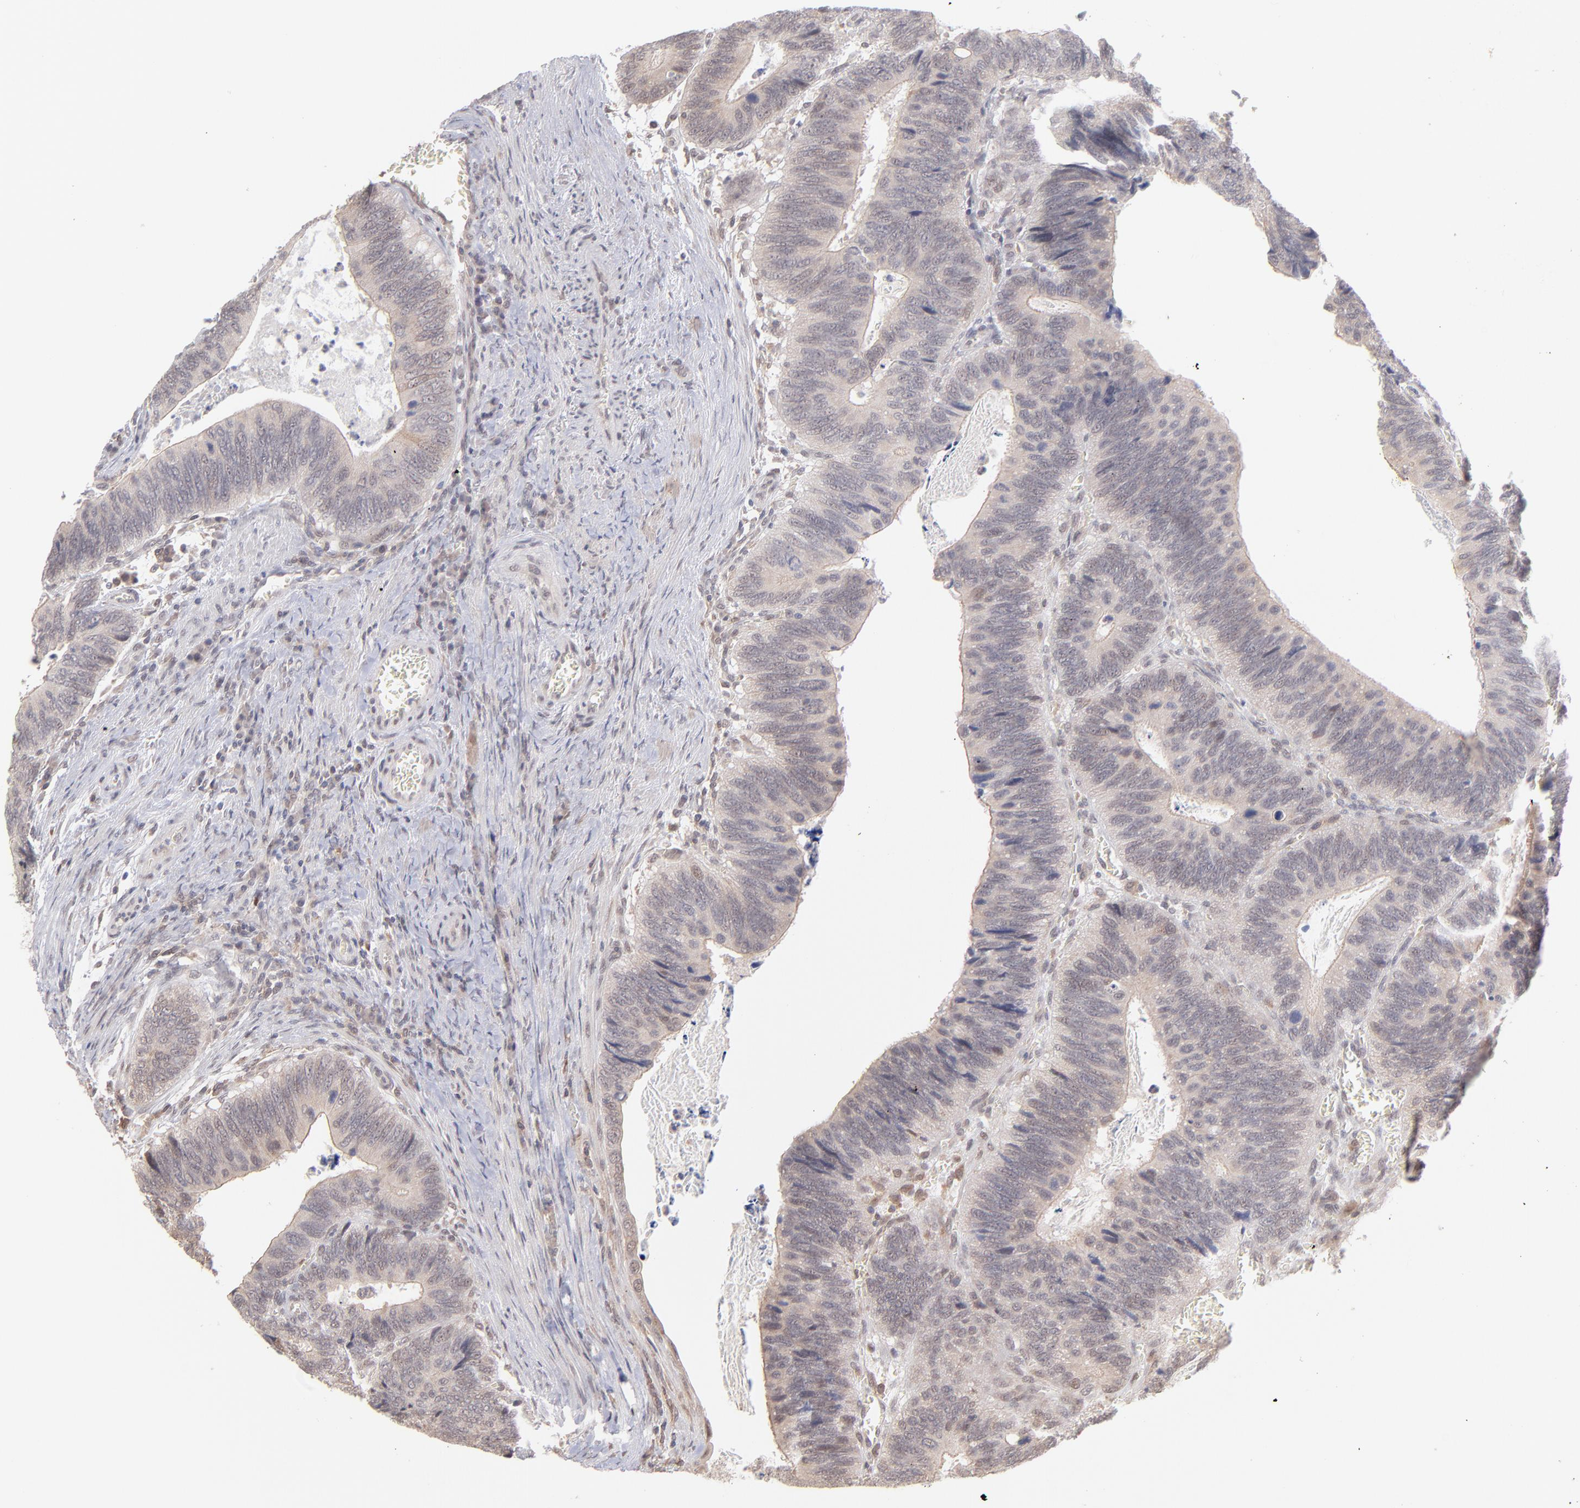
{"staining": {"intensity": "negative", "quantity": "none", "location": "none"}, "tissue": "colorectal cancer", "cell_type": "Tumor cells", "image_type": "cancer", "snomed": [{"axis": "morphology", "description": "Adenocarcinoma, NOS"}, {"axis": "topography", "description": "Colon"}], "caption": "Immunohistochemical staining of colorectal cancer (adenocarcinoma) exhibits no significant expression in tumor cells. The staining was performed using DAB (3,3'-diaminobenzidine) to visualize the protein expression in brown, while the nuclei were stained in blue with hematoxylin (Magnification: 20x).", "gene": "OAS1", "patient": {"sex": "male", "age": 72}}